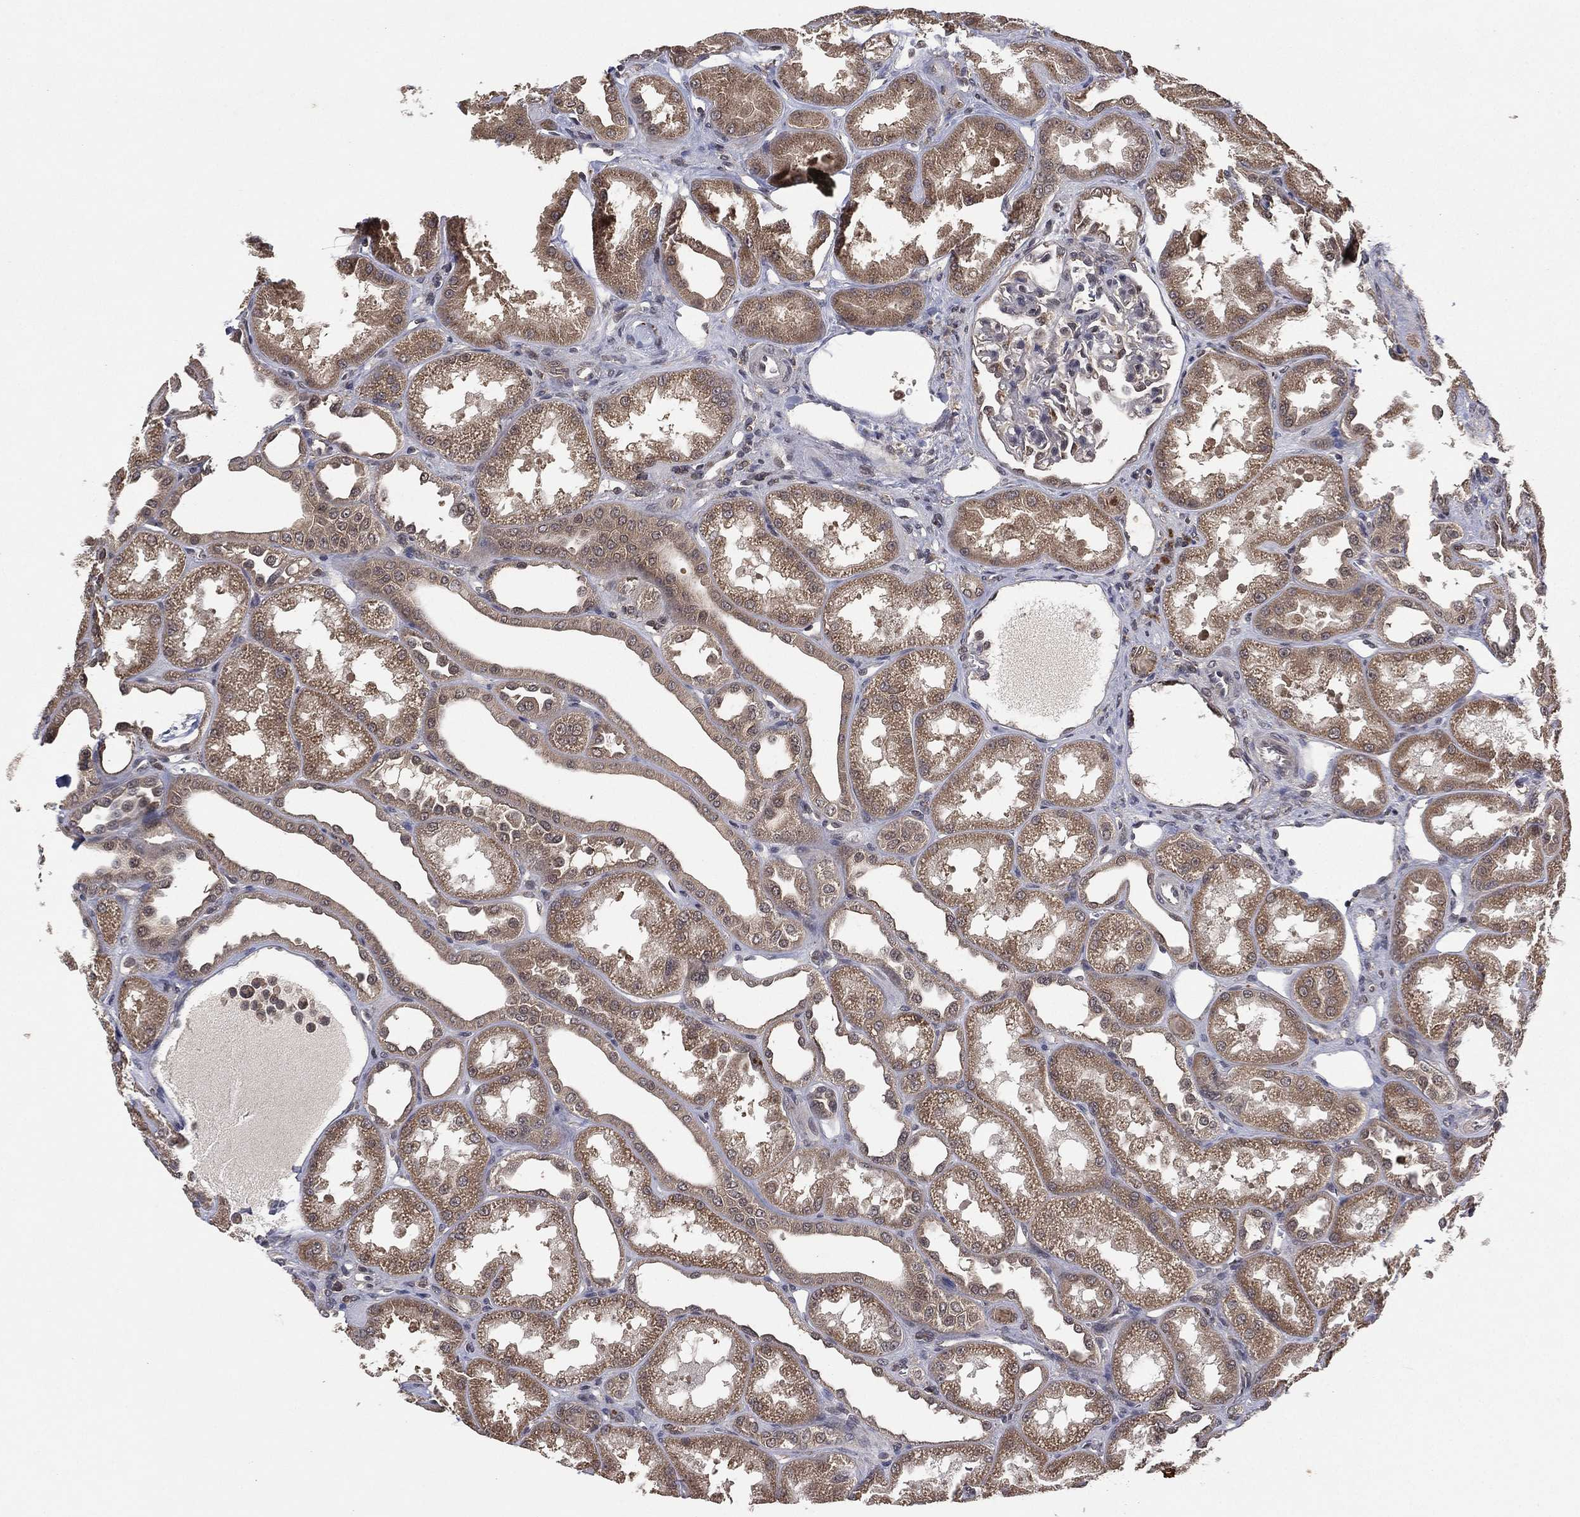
{"staining": {"intensity": "negative", "quantity": "none", "location": "none"}, "tissue": "kidney", "cell_type": "Cells in glomeruli", "image_type": "normal", "snomed": [{"axis": "morphology", "description": "Normal tissue, NOS"}, {"axis": "topography", "description": "Kidney"}], "caption": "High magnification brightfield microscopy of benign kidney stained with DAB (brown) and counterstained with hematoxylin (blue): cells in glomeruli show no significant expression.", "gene": "ATG4B", "patient": {"sex": "male", "age": 61}}